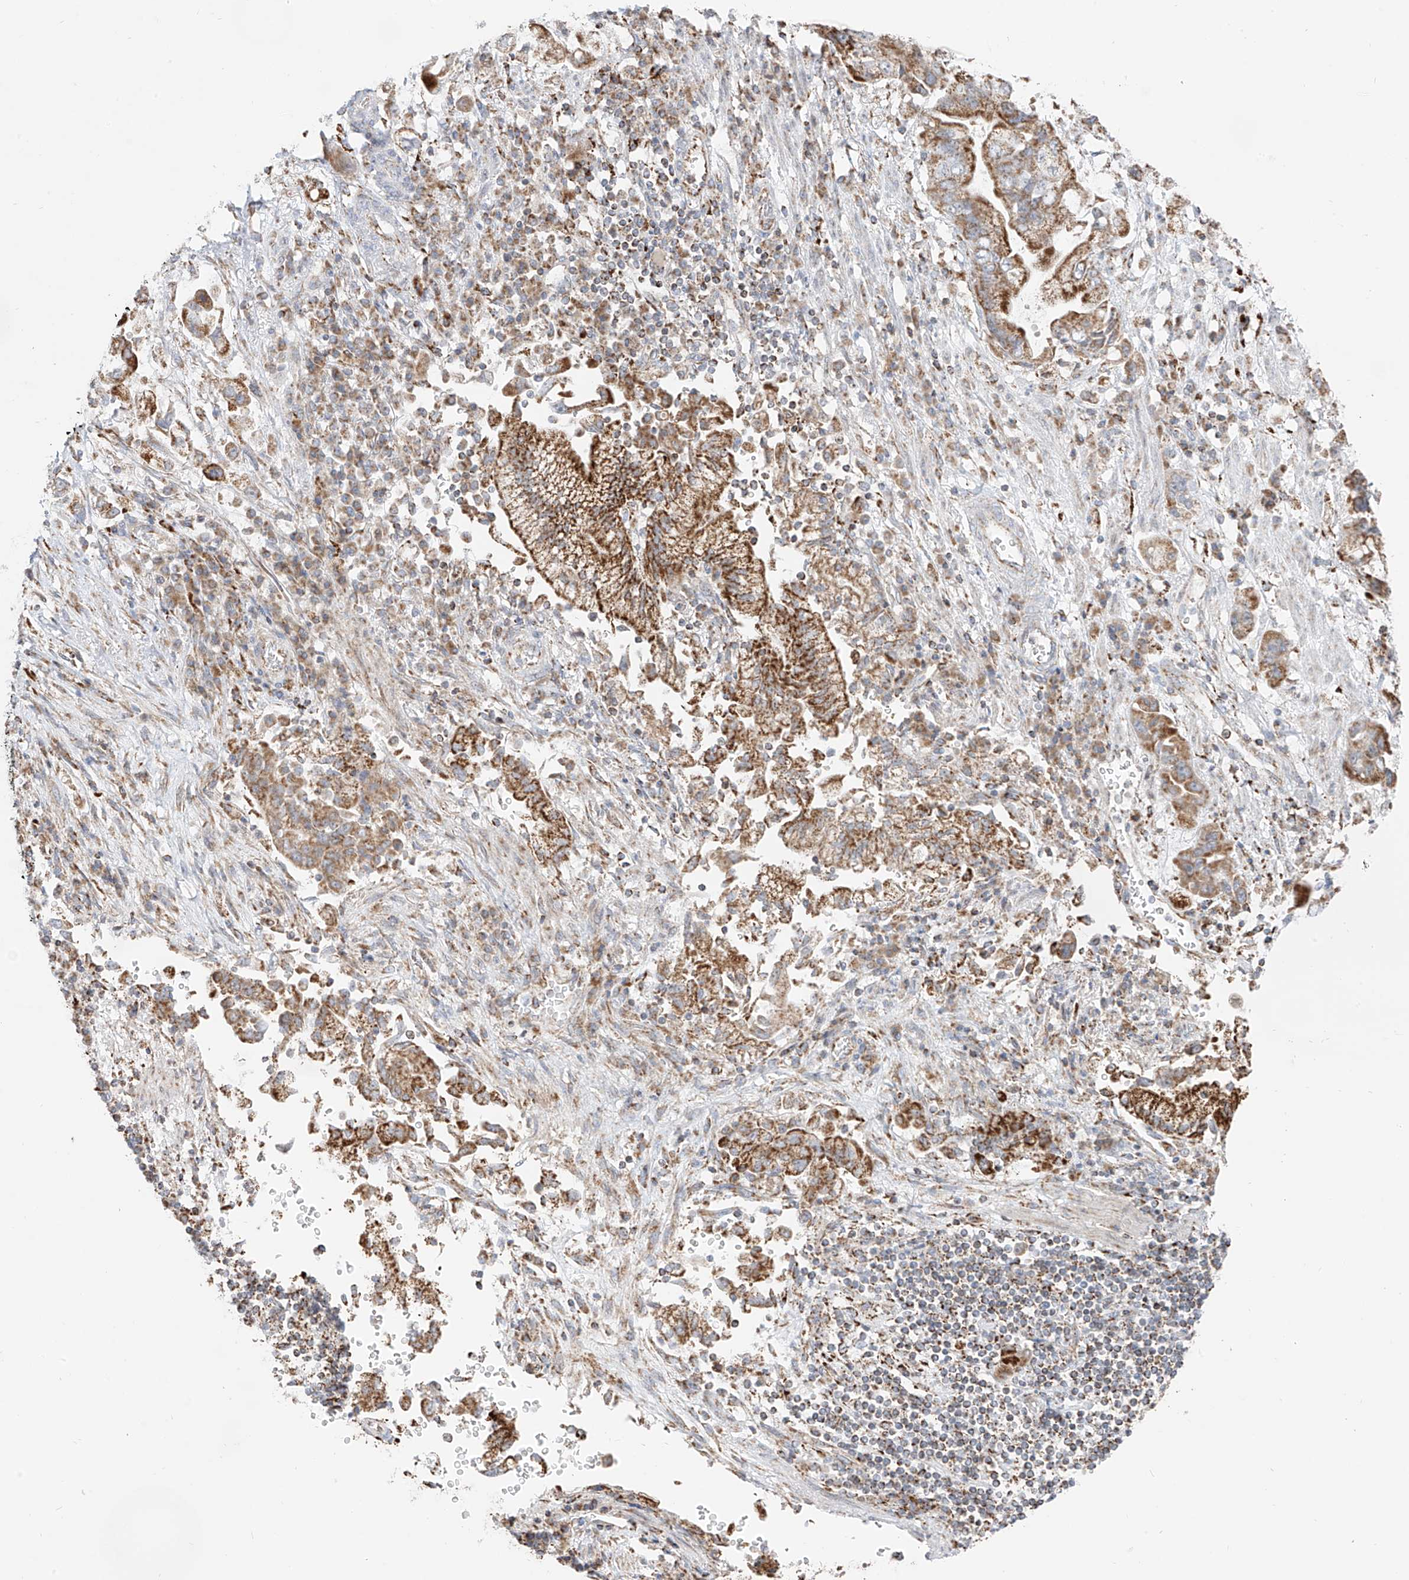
{"staining": {"intensity": "strong", "quantity": ">75%", "location": "cytoplasmic/membranous"}, "tissue": "stomach cancer", "cell_type": "Tumor cells", "image_type": "cancer", "snomed": [{"axis": "morphology", "description": "Adenocarcinoma, NOS"}, {"axis": "topography", "description": "Stomach"}], "caption": "DAB (3,3'-diaminobenzidine) immunohistochemical staining of stomach cancer (adenocarcinoma) shows strong cytoplasmic/membranous protein staining in about >75% of tumor cells. (IHC, brightfield microscopy, high magnification).", "gene": "ETHE1", "patient": {"sex": "male", "age": 62}}